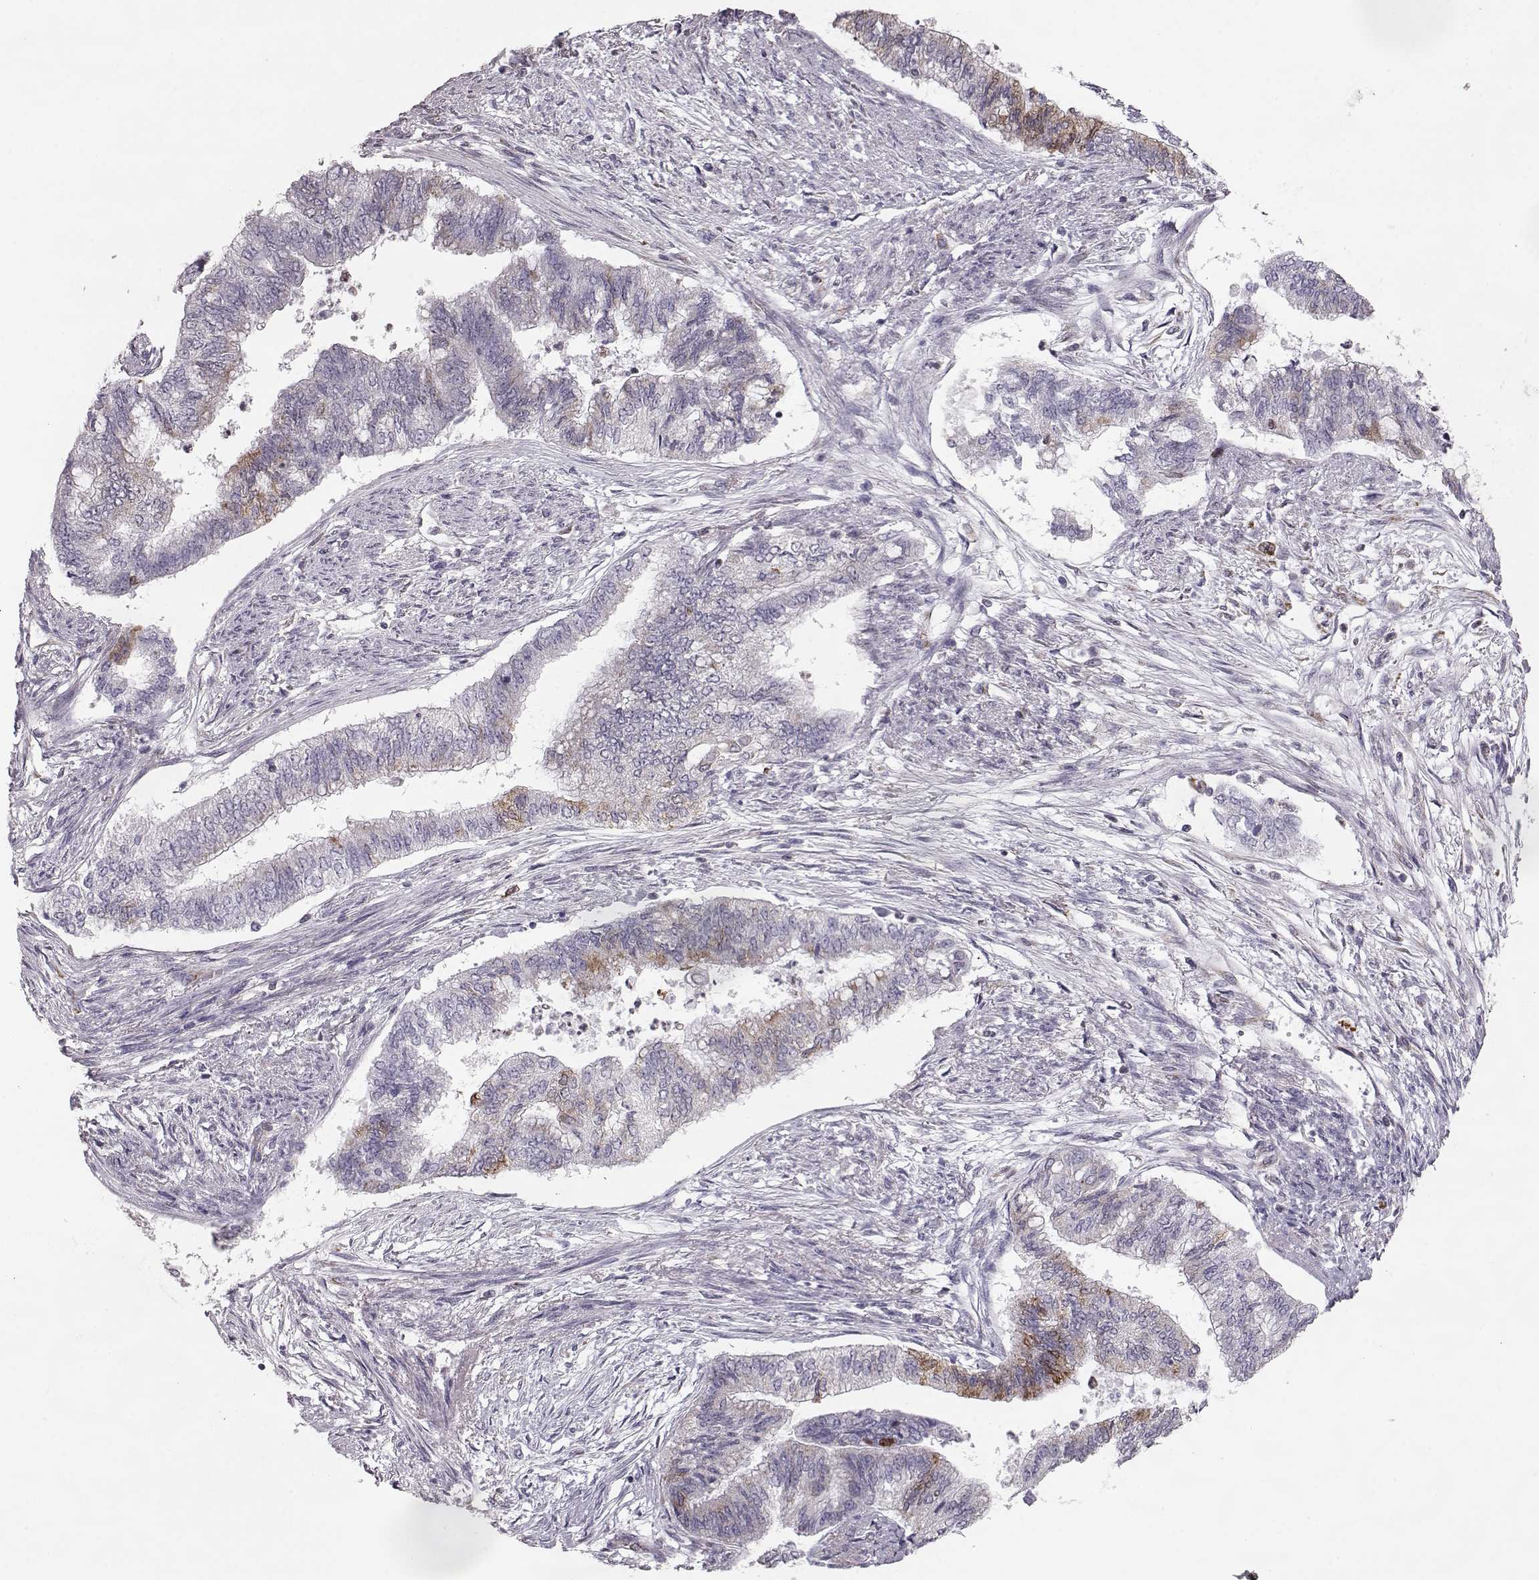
{"staining": {"intensity": "moderate", "quantity": "<25%", "location": "cytoplasmic/membranous"}, "tissue": "endometrial cancer", "cell_type": "Tumor cells", "image_type": "cancer", "snomed": [{"axis": "morphology", "description": "Adenocarcinoma, NOS"}, {"axis": "topography", "description": "Endometrium"}], "caption": "Immunohistochemical staining of human adenocarcinoma (endometrial) shows moderate cytoplasmic/membranous protein positivity in about <25% of tumor cells. The staining was performed using DAB (3,3'-diaminobenzidine), with brown indicating positive protein expression. Nuclei are stained blue with hematoxylin.", "gene": "ELOVL5", "patient": {"sex": "female", "age": 65}}